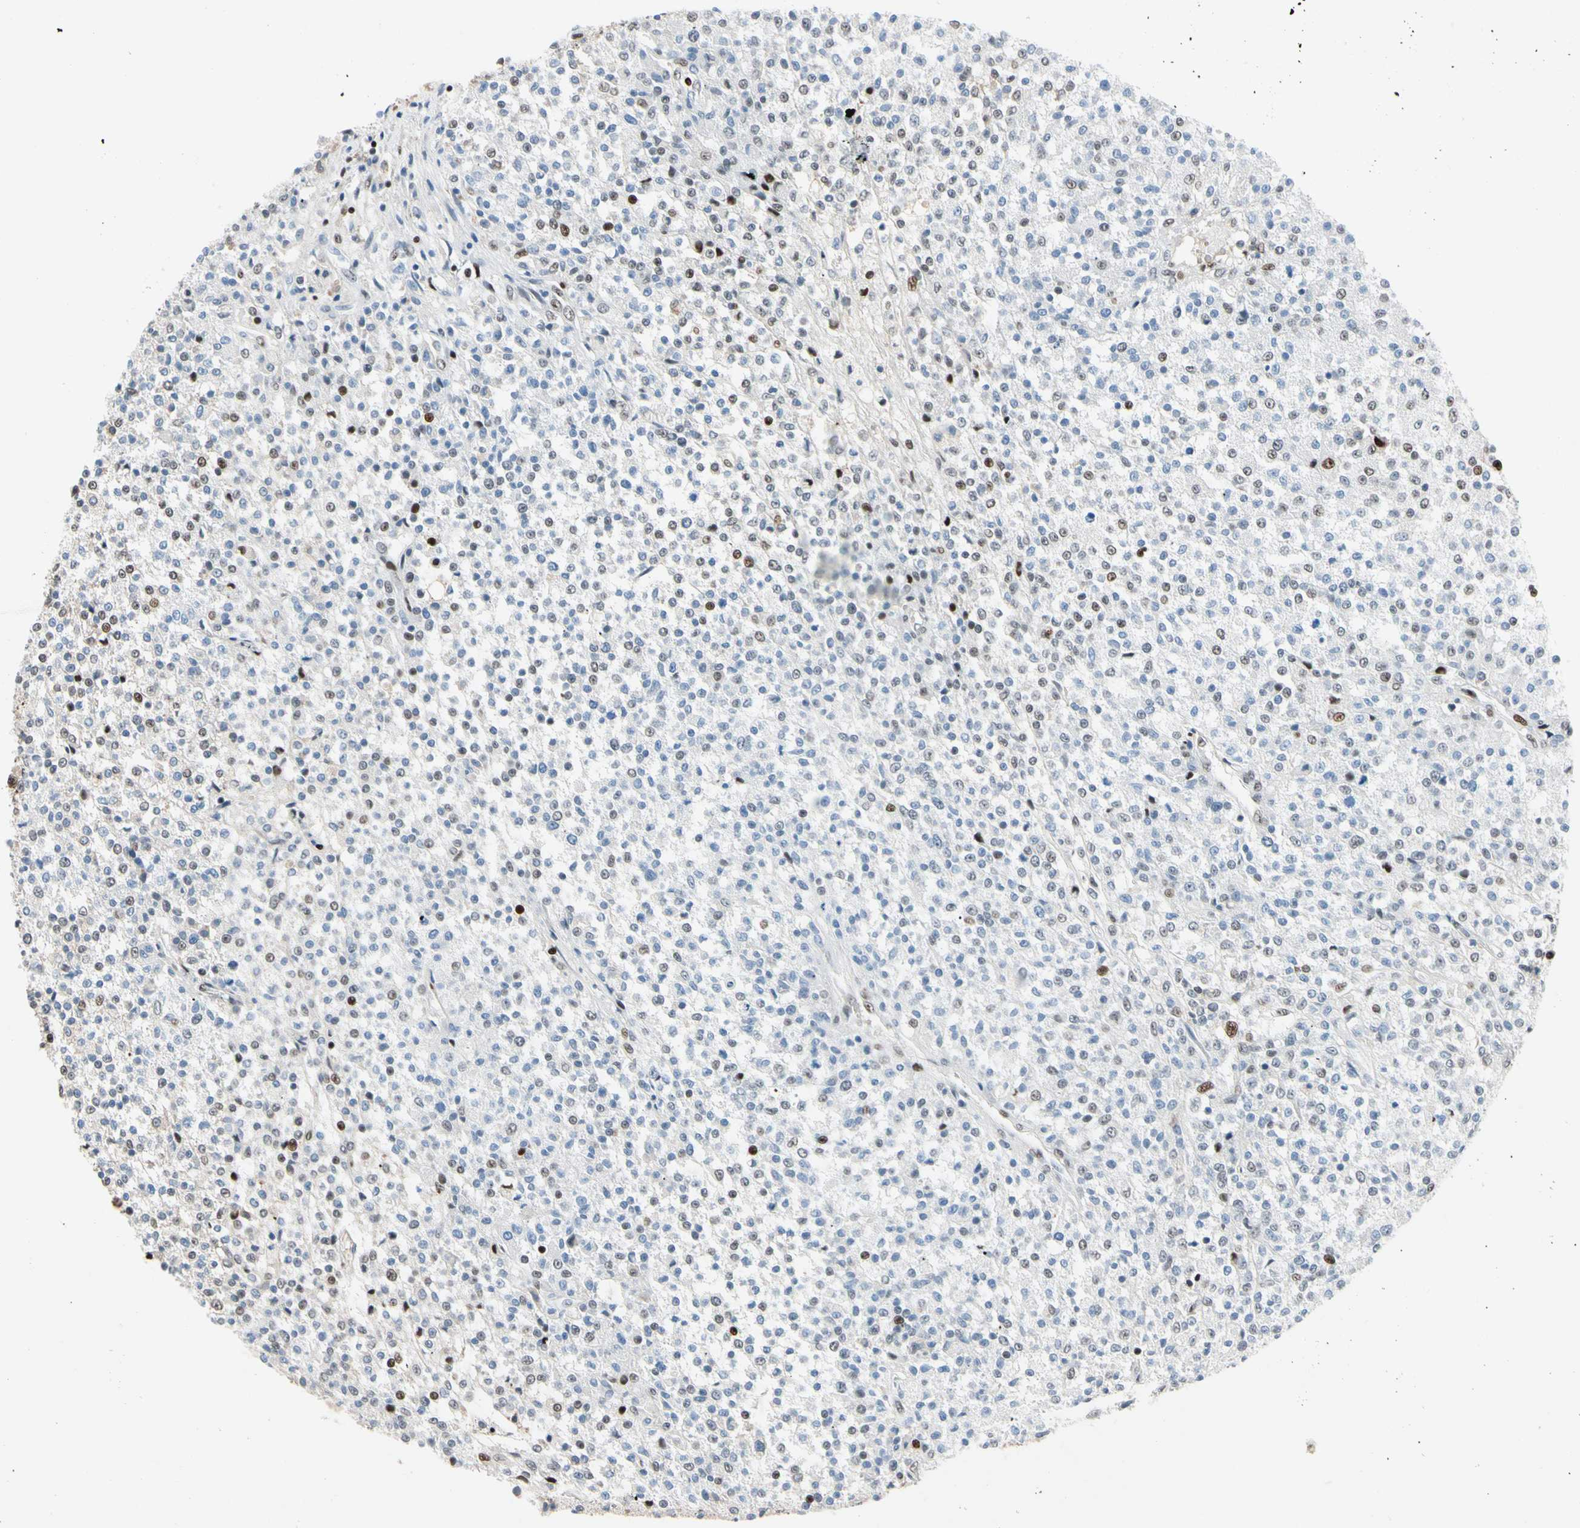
{"staining": {"intensity": "moderate", "quantity": "<25%", "location": "nuclear"}, "tissue": "testis cancer", "cell_type": "Tumor cells", "image_type": "cancer", "snomed": [{"axis": "morphology", "description": "Seminoma, NOS"}, {"axis": "topography", "description": "Testis"}], "caption": "Protein staining demonstrates moderate nuclear staining in about <25% of tumor cells in testis cancer (seminoma).", "gene": "FOXO3", "patient": {"sex": "male", "age": 59}}